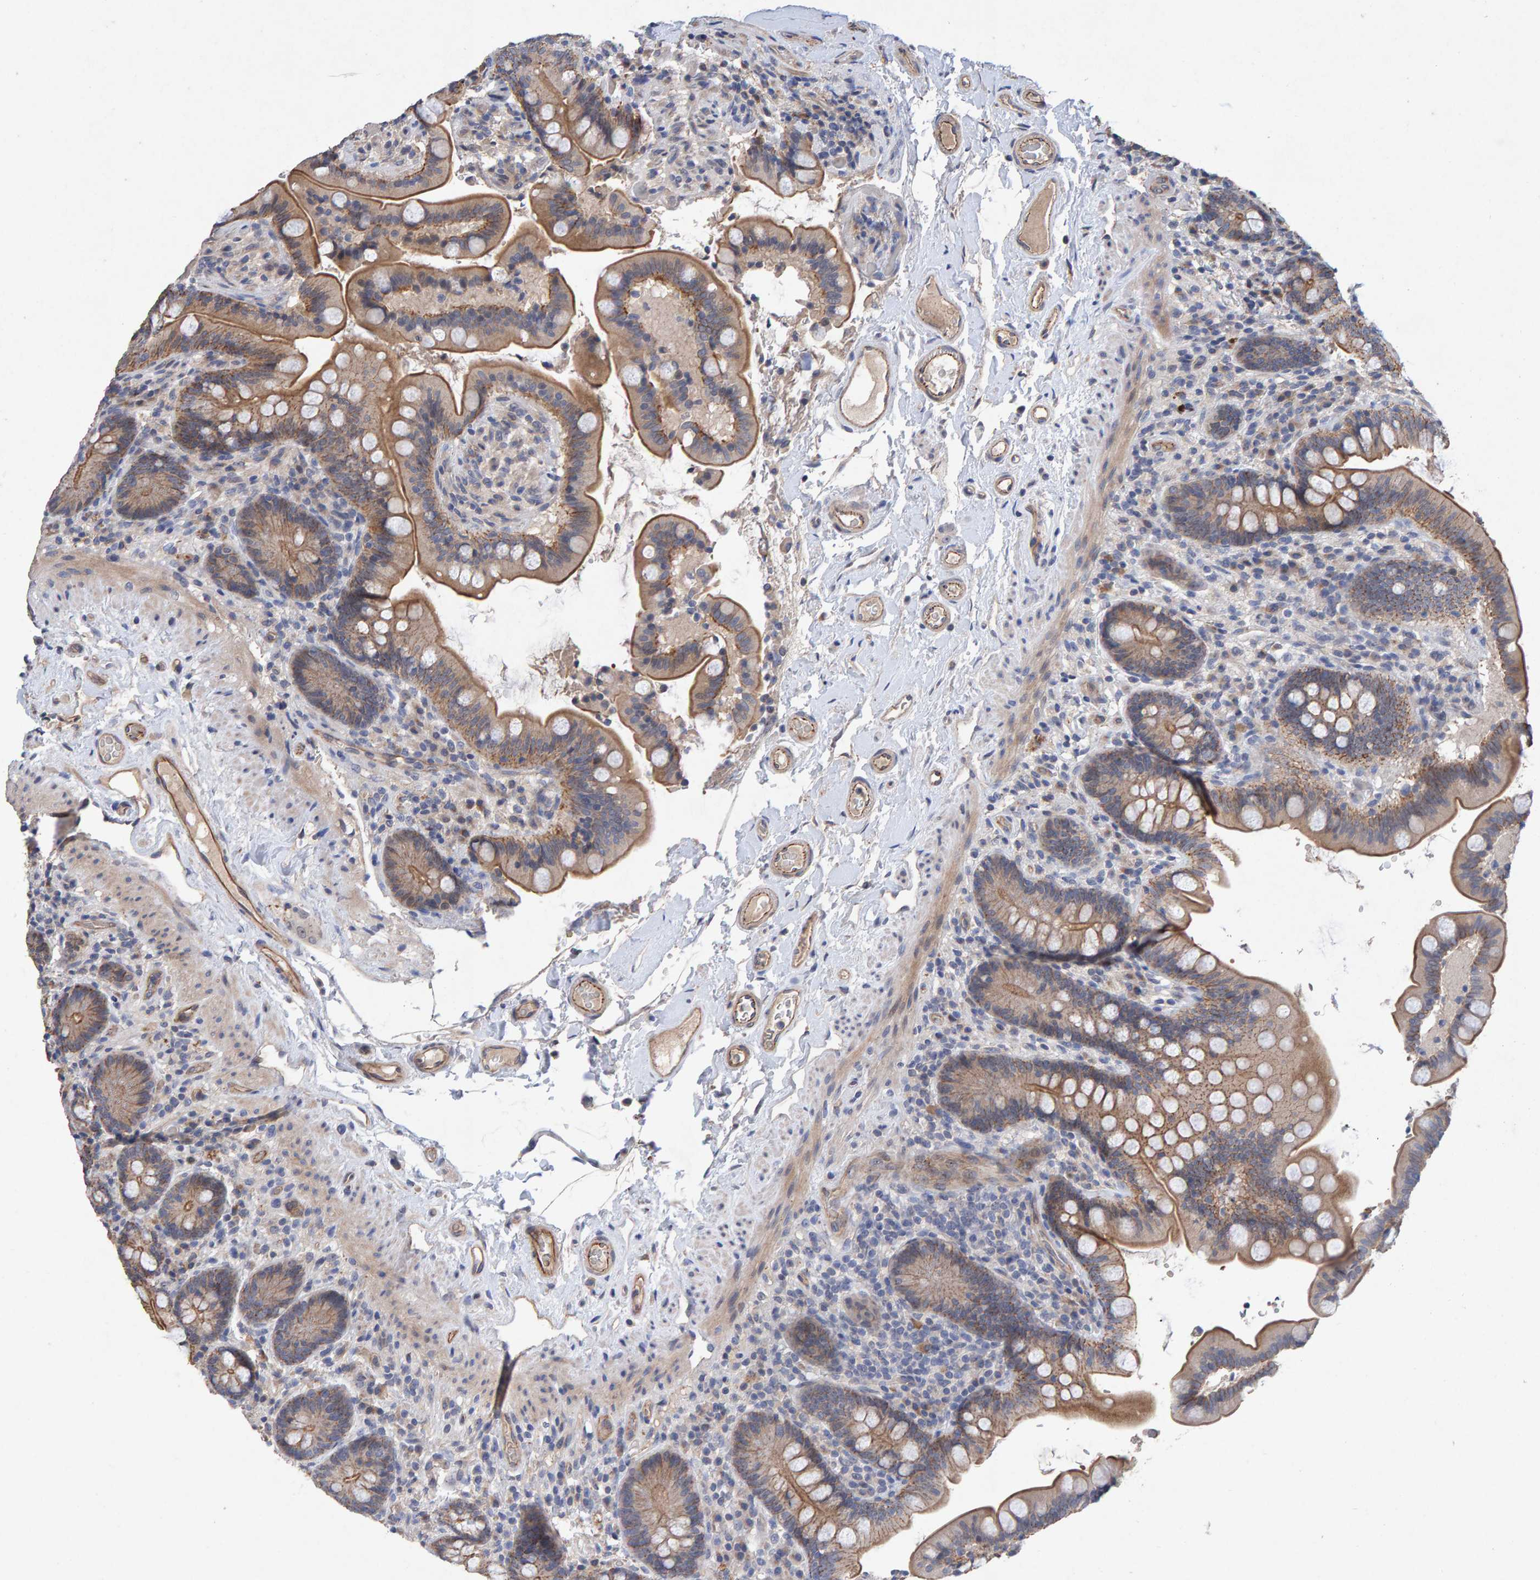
{"staining": {"intensity": "moderate", "quantity": ">75%", "location": "cytoplasmic/membranous"}, "tissue": "colon", "cell_type": "Endothelial cells", "image_type": "normal", "snomed": [{"axis": "morphology", "description": "Normal tissue, NOS"}, {"axis": "topography", "description": "Smooth muscle"}, {"axis": "topography", "description": "Colon"}], "caption": "Human colon stained with a brown dye demonstrates moderate cytoplasmic/membranous positive expression in about >75% of endothelial cells.", "gene": "EFR3A", "patient": {"sex": "male", "age": 73}}